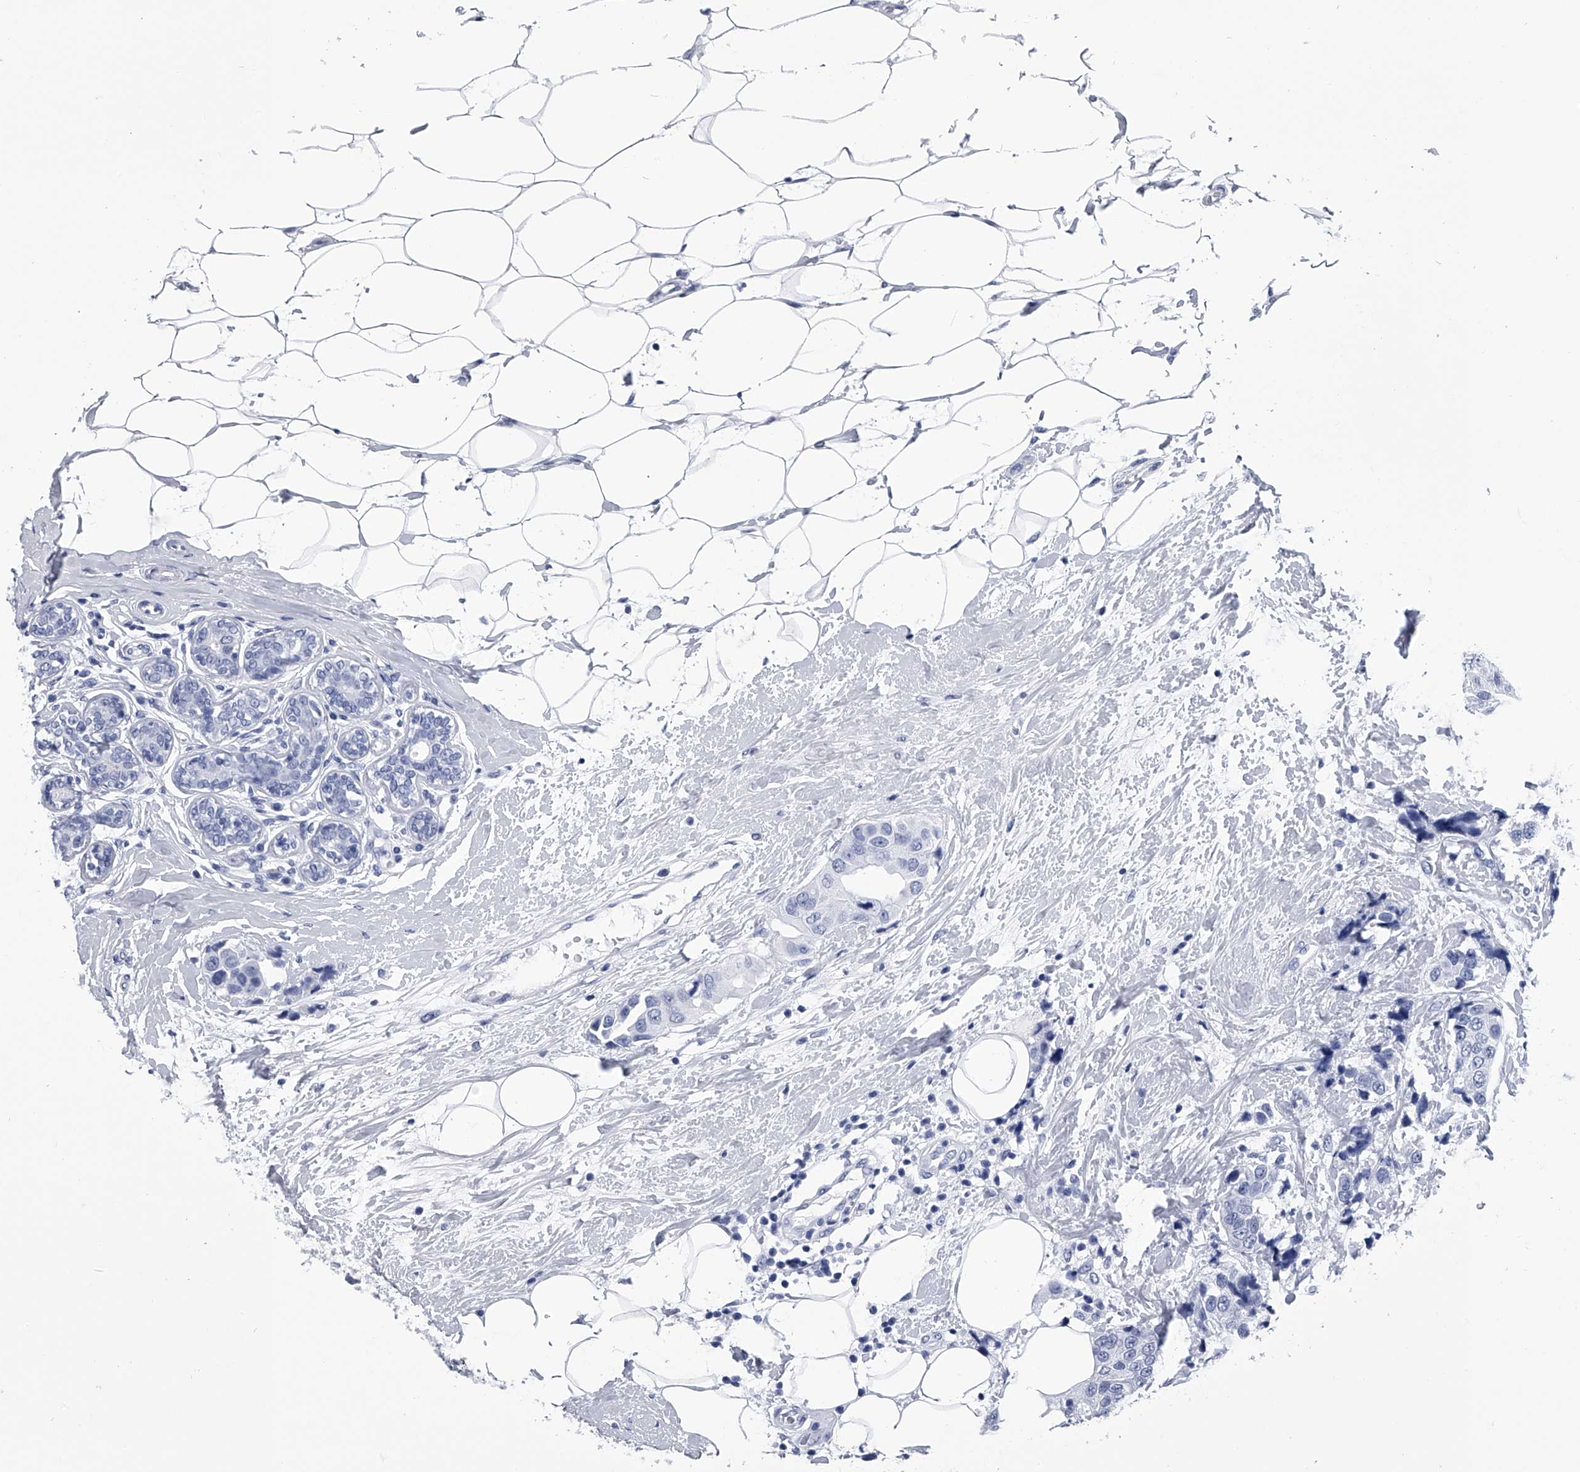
{"staining": {"intensity": "negative", "quantity": "none", "location": "none"}, "tissue": "breast cancer", "cell_type": "Tumor cells", "image_type": "cancer", "snomed": [{"axis": "morphology", "description": "Normal tissue, NOS"}, {"axis": "morphology", "description": "Duct carcinoma"}, {"axis": "topography", "description": "Breast"}], "caption": "Tumor cells show no significant positivity in infiltrating ductal carcinoma (breast).", "gene": "PDXK", "patient": {"sex": "female", "age": 39}}